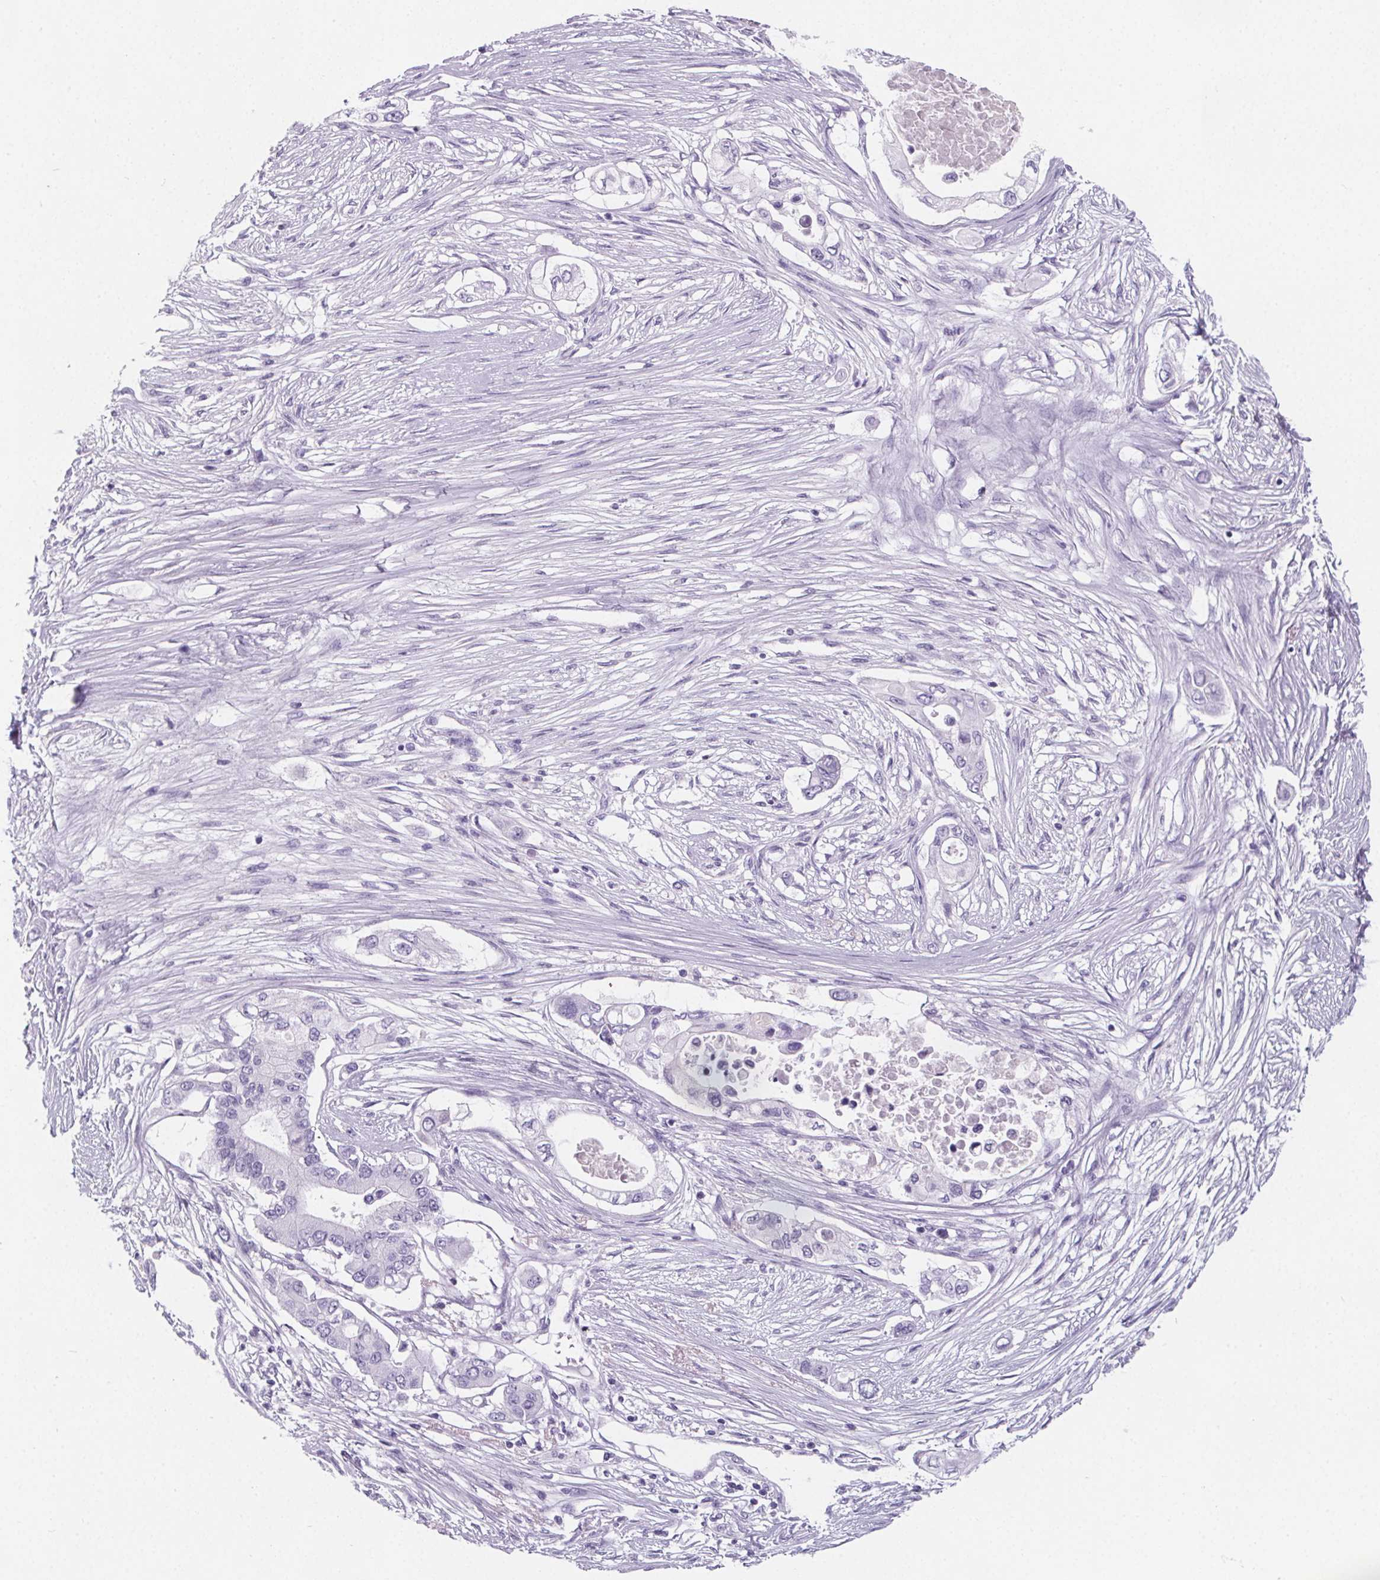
{"staining": {"intensity": "negative", "quantity": "none", "location": "none"}, "tissue": "pancreatic cancer", "cell_type": "Tumor cells", "image_type": "cancer", "snomed": [{"axis": "morphology", "description": "Adenocarcinoma, NOS"}, {"axis": "topography", "description": "Pancreas"}], "caption": "Tumor cells are negative for protein expression in human adenocarcinoma (pancreatic).", "gene": "ADRB1", "patient": {"sex": "female", "age": 63}}